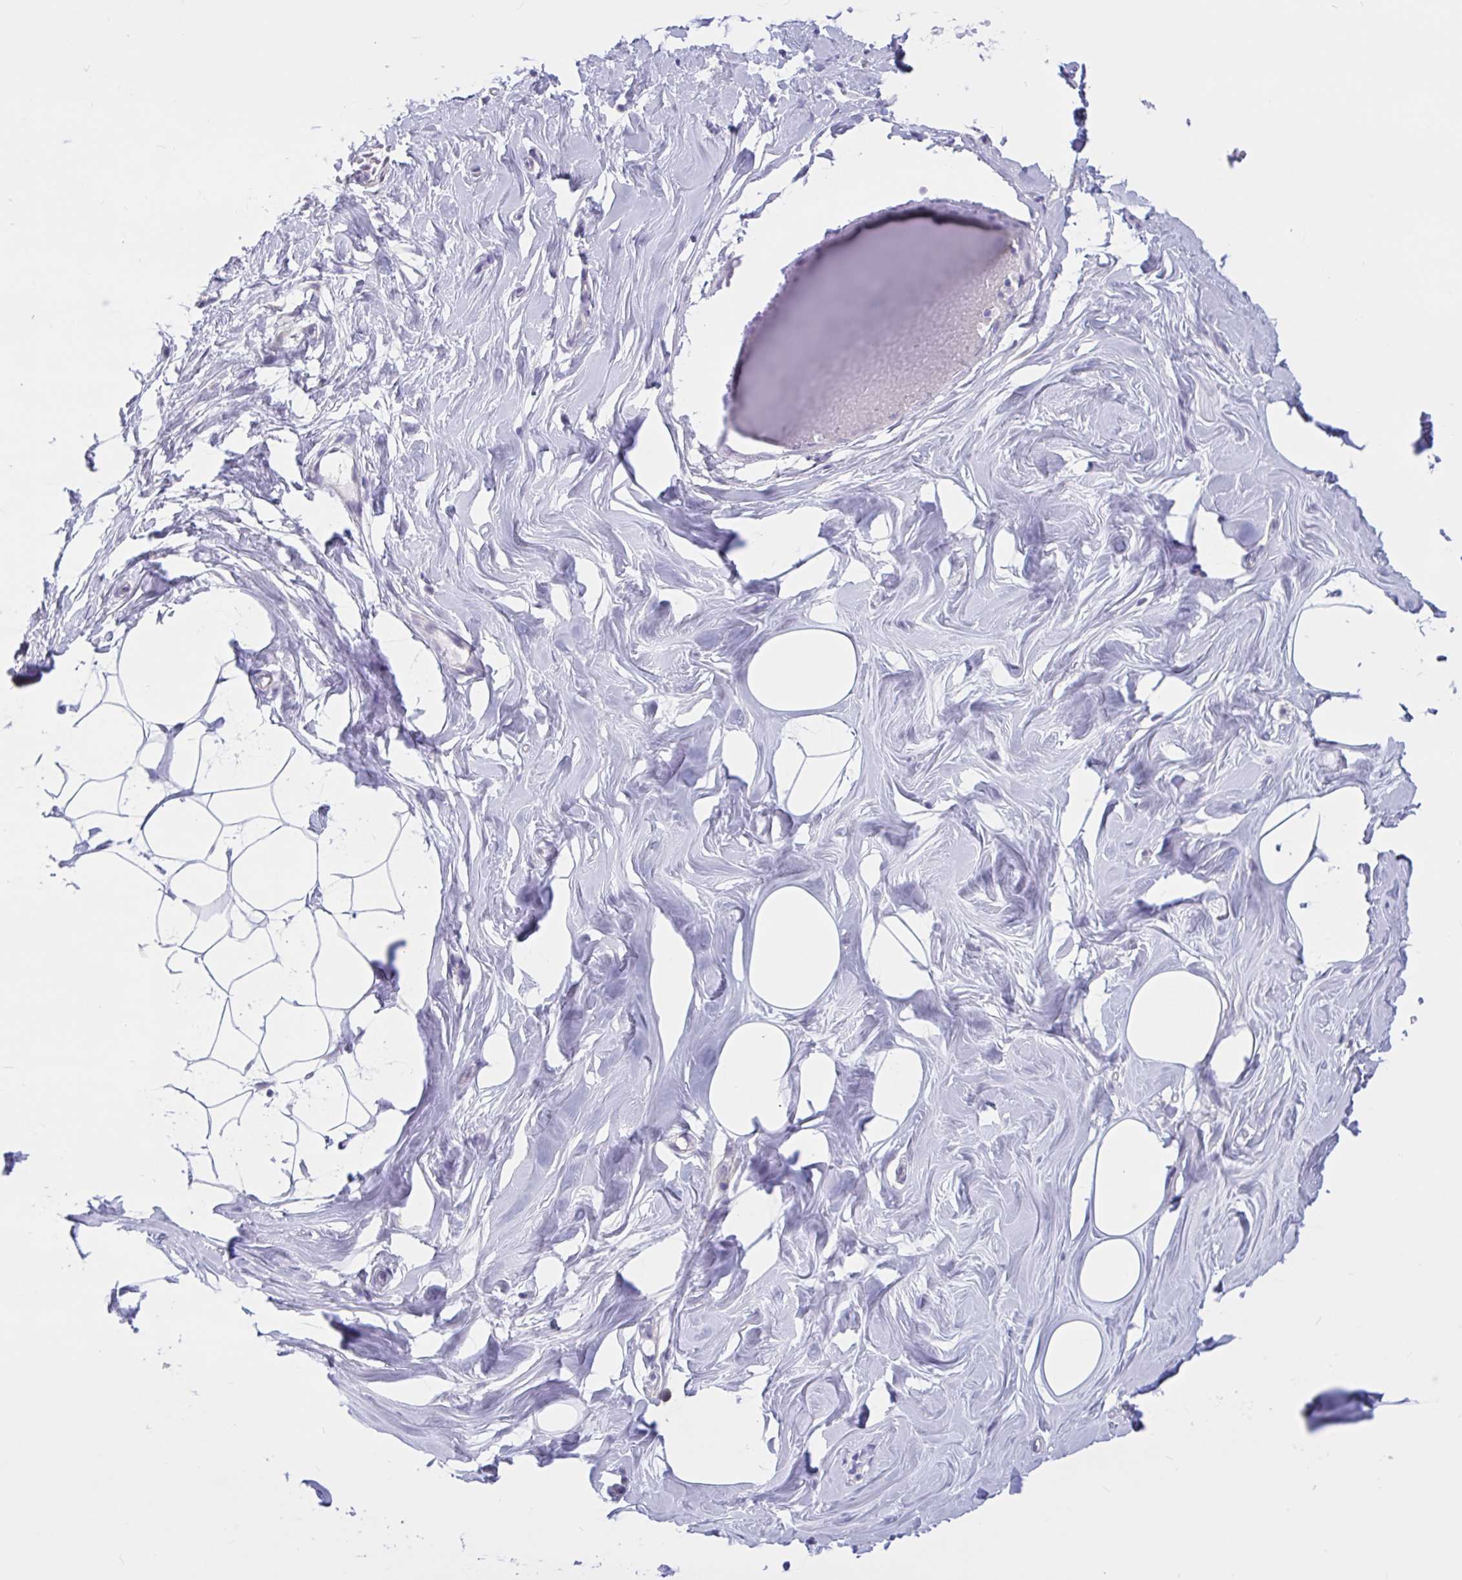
{"staining": {"intensity": "negative", "quantity": "none", "location": "none"}, "tissue": "breast", "cell_type": "Adipocytes", "image_type": "normal", "snomed": [{"axis": "morphology", "description": "Normal tissue, NOS"}, {"axis": "topography", "description": "Breast"}], "caption": "Immunohistochemical staining of normal breast displays no significant expression in adipocytes.", "gene": "CAMLG", "patient": {"sex": "female", "age": 27}}